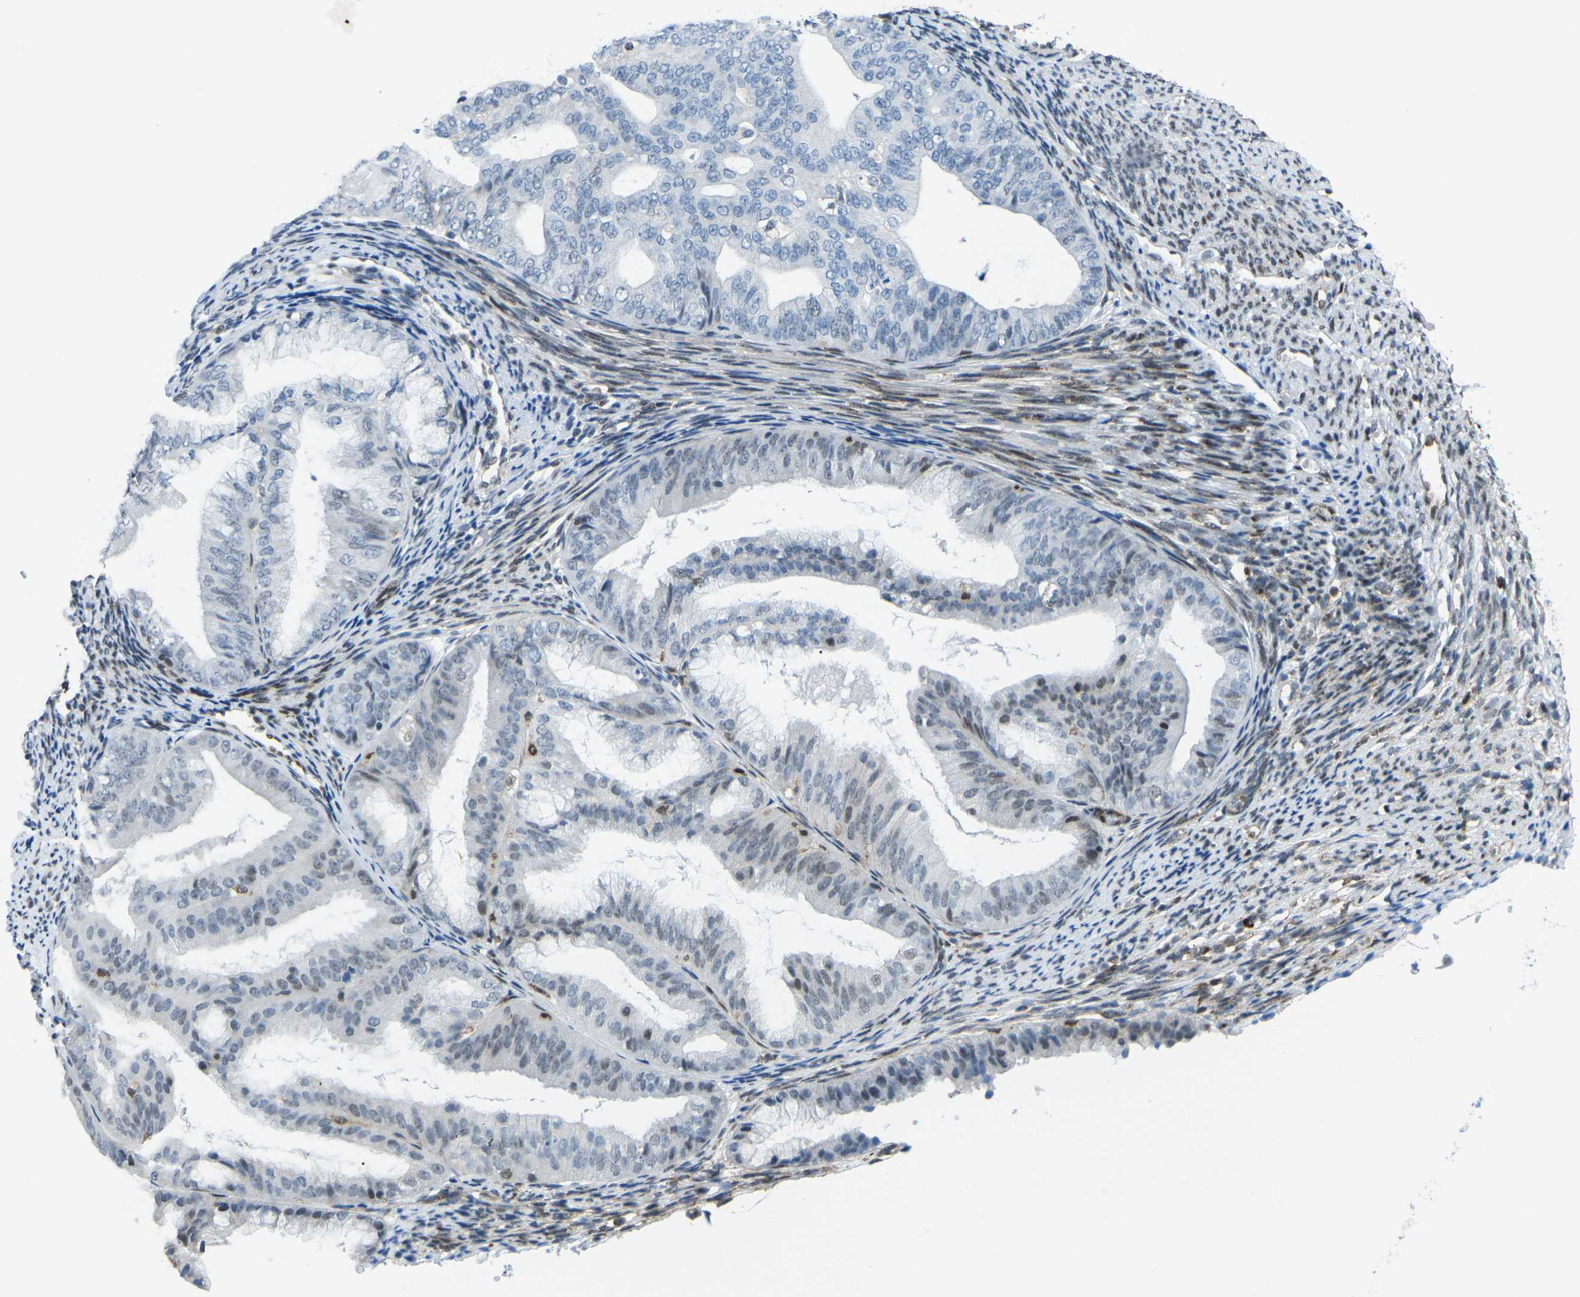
{"staining": {"intensity": "weak", "quantity": "<25%", "location": "nuclear"}, "tissue": "endometrial cancer", "cell_type": "Tumor cells", "image_type": "cancer", "snomed": [{"axis": "morphology", "description": "Adenocarcinoma, NOS"}, {"axis": "topography", "description": "Endometrium"}], "caption": "An immunohistochemistry (IHC) histopathology image of endometrial cancer is shown. There is no staining in tumor cells of endometrial cancer.", "gene": "MBNL1", "patient": {"sex": "female", "age": 63}}